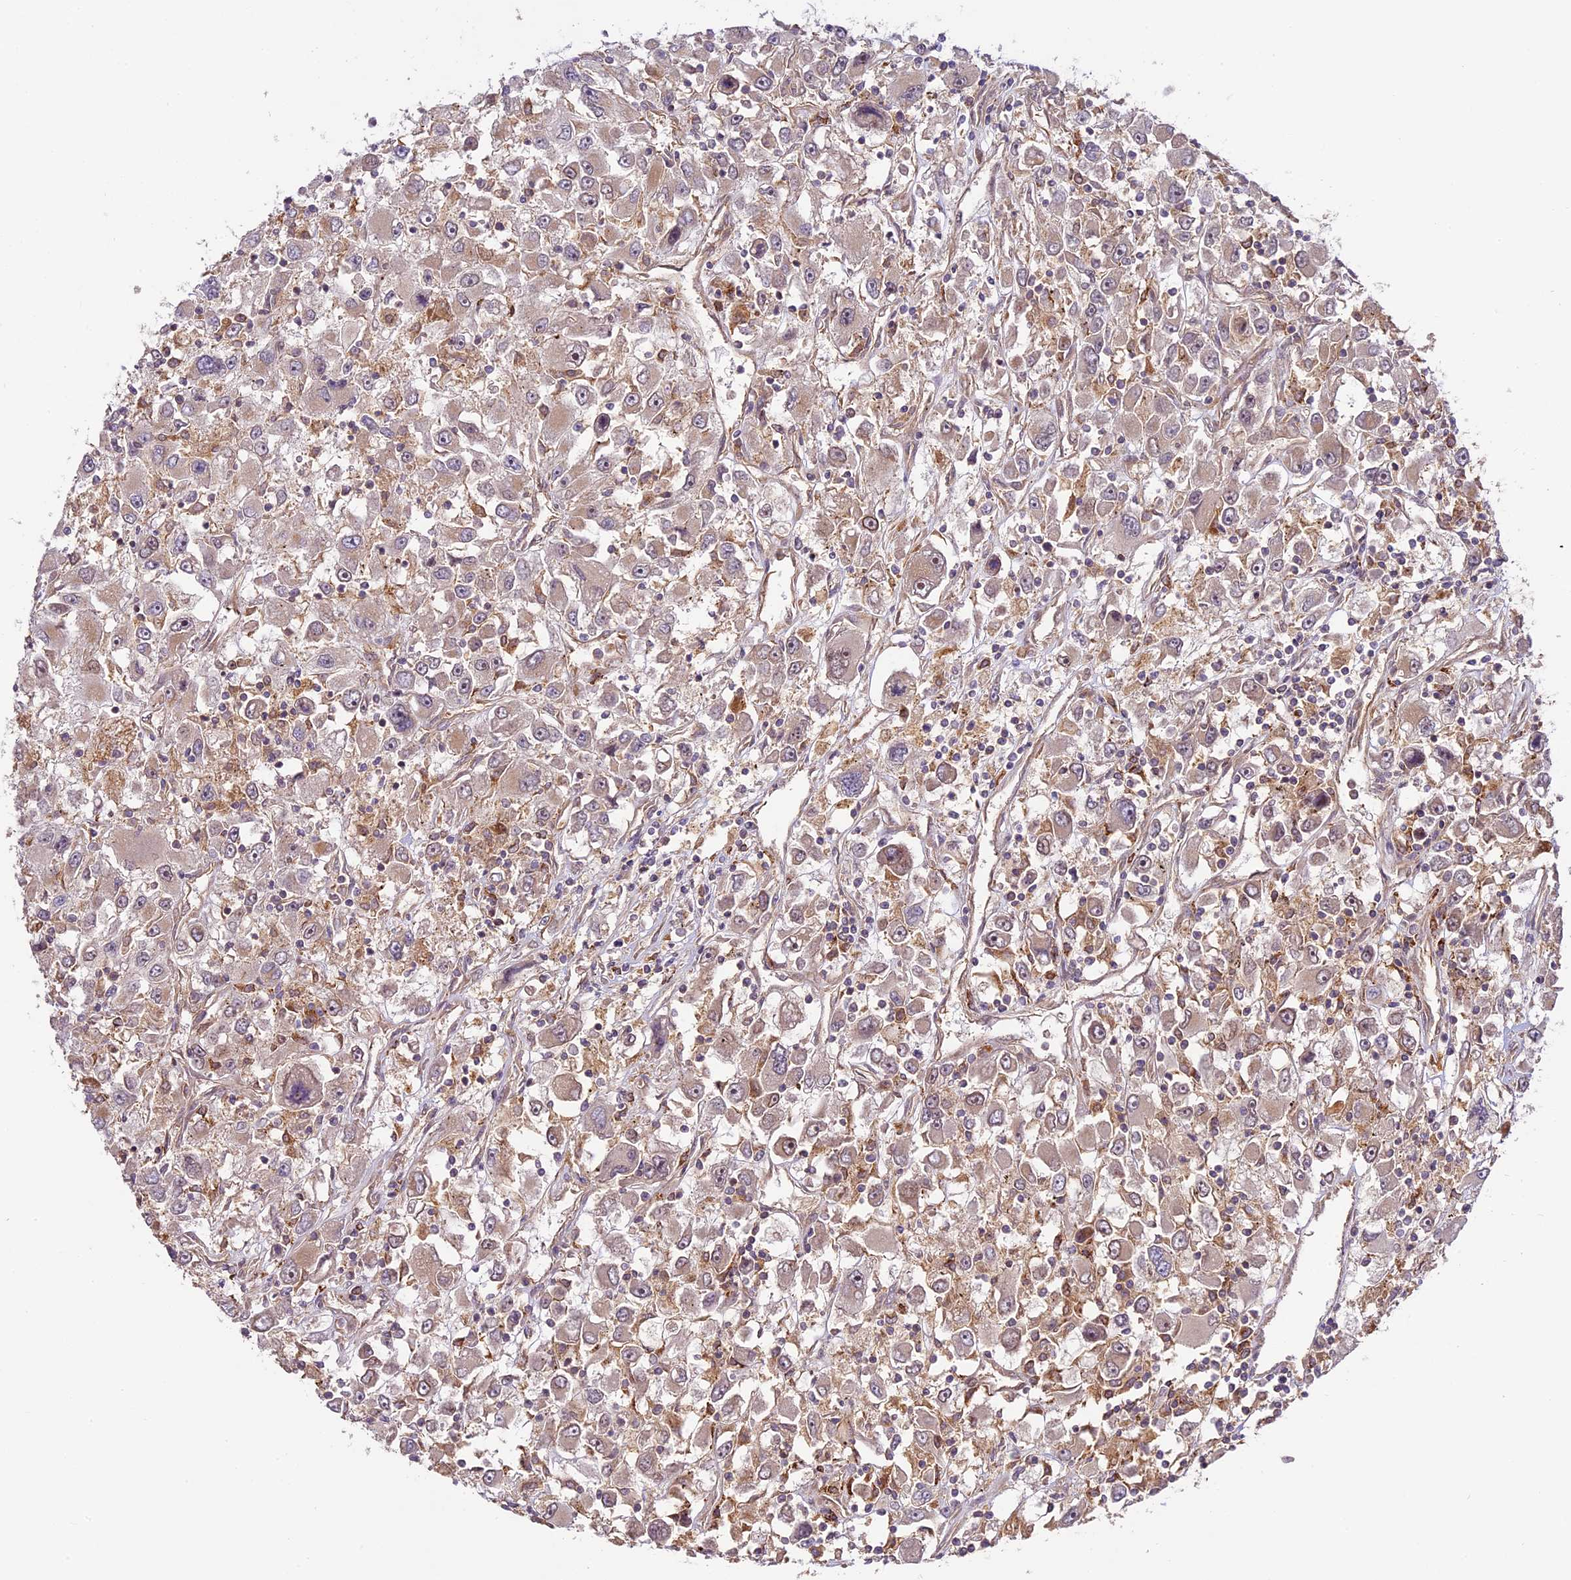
{"staining": {"intensity": "negative", "quantity": "none", "location": "none"}, "tissue": "renal cancer", "cell_type": "Tumor cells", "image_type": "cancer", "snomed": [{"axis": "morphology", "description": "Adenocarcinoma, NOS"}, {"axis": "topography", "description": "Kidney"}], "caption": "Immunohistochemical staining of human renal adenocarcinoma exhibits no significant positivity in tumor cells. (DAB immunohistochemistry (IHC) with hematoxylin counter stain).", "gene": "DGKH", "patient": {"sex": "female", "age": 52}}